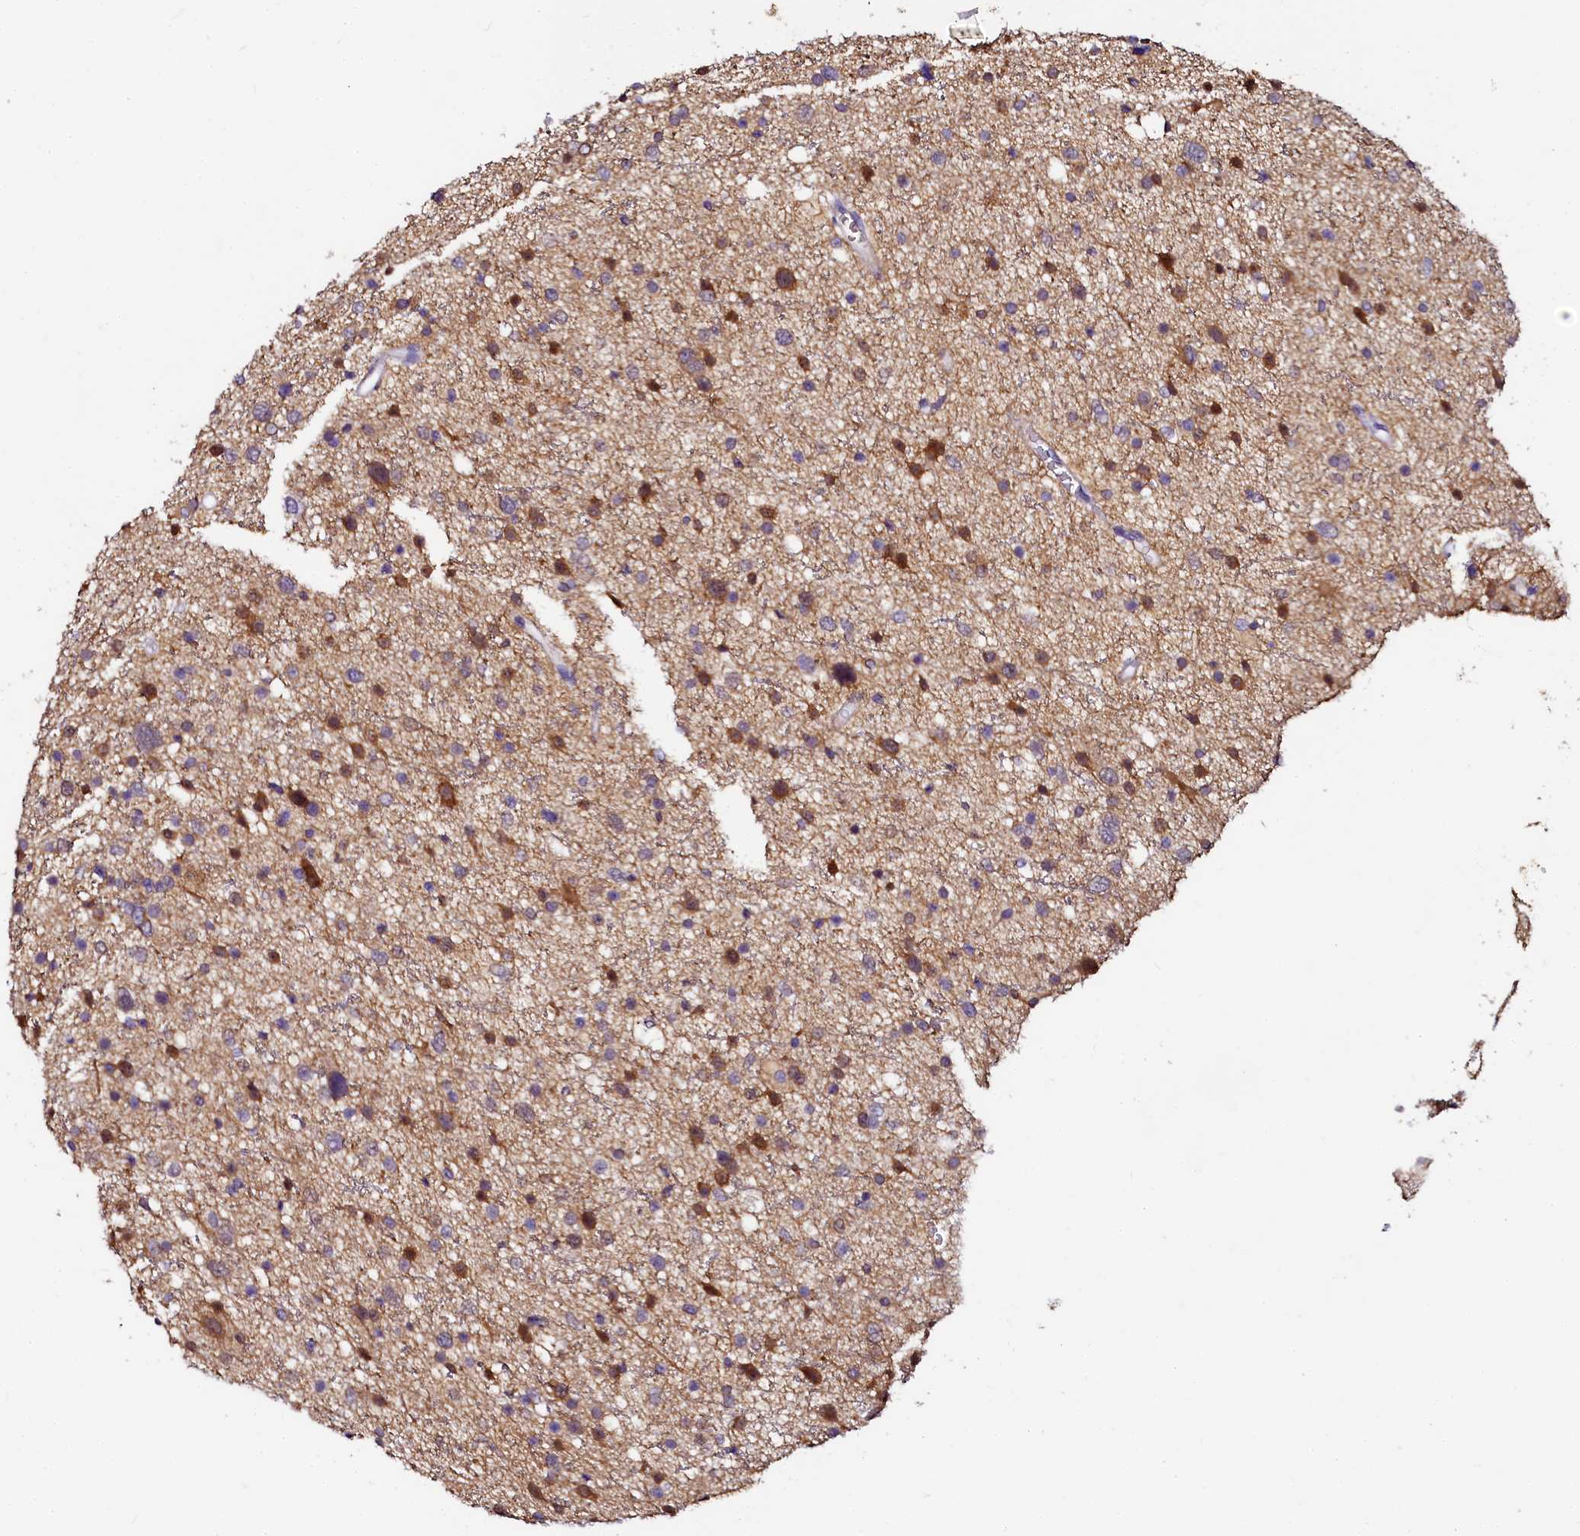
{"staining": {"intensity": "moderate", "quantity": "25%-75%", "location": "cytoplasmic/membranous"}, "tissue": "glioma", "cell_type": "Tumor cells", "image_type": "cancer", "snomed": [{"axis": "morphology", "description": "Glioma, malignant, Low grade"}, {"axis": "topography", "description": "Brain"}], "caption": "Tumor cells exhibit medium levels of moderate cytoplasmic/membranous staining in about 25%-75% of cells in human malignant glioma (low-grade). The staining is performed using DAB brown chromogen to label protein expression. The nuclei are counter-stained blue using hematoxylin.", "gene": "SORD", "patient": {"sex": "female", "age": 37}}